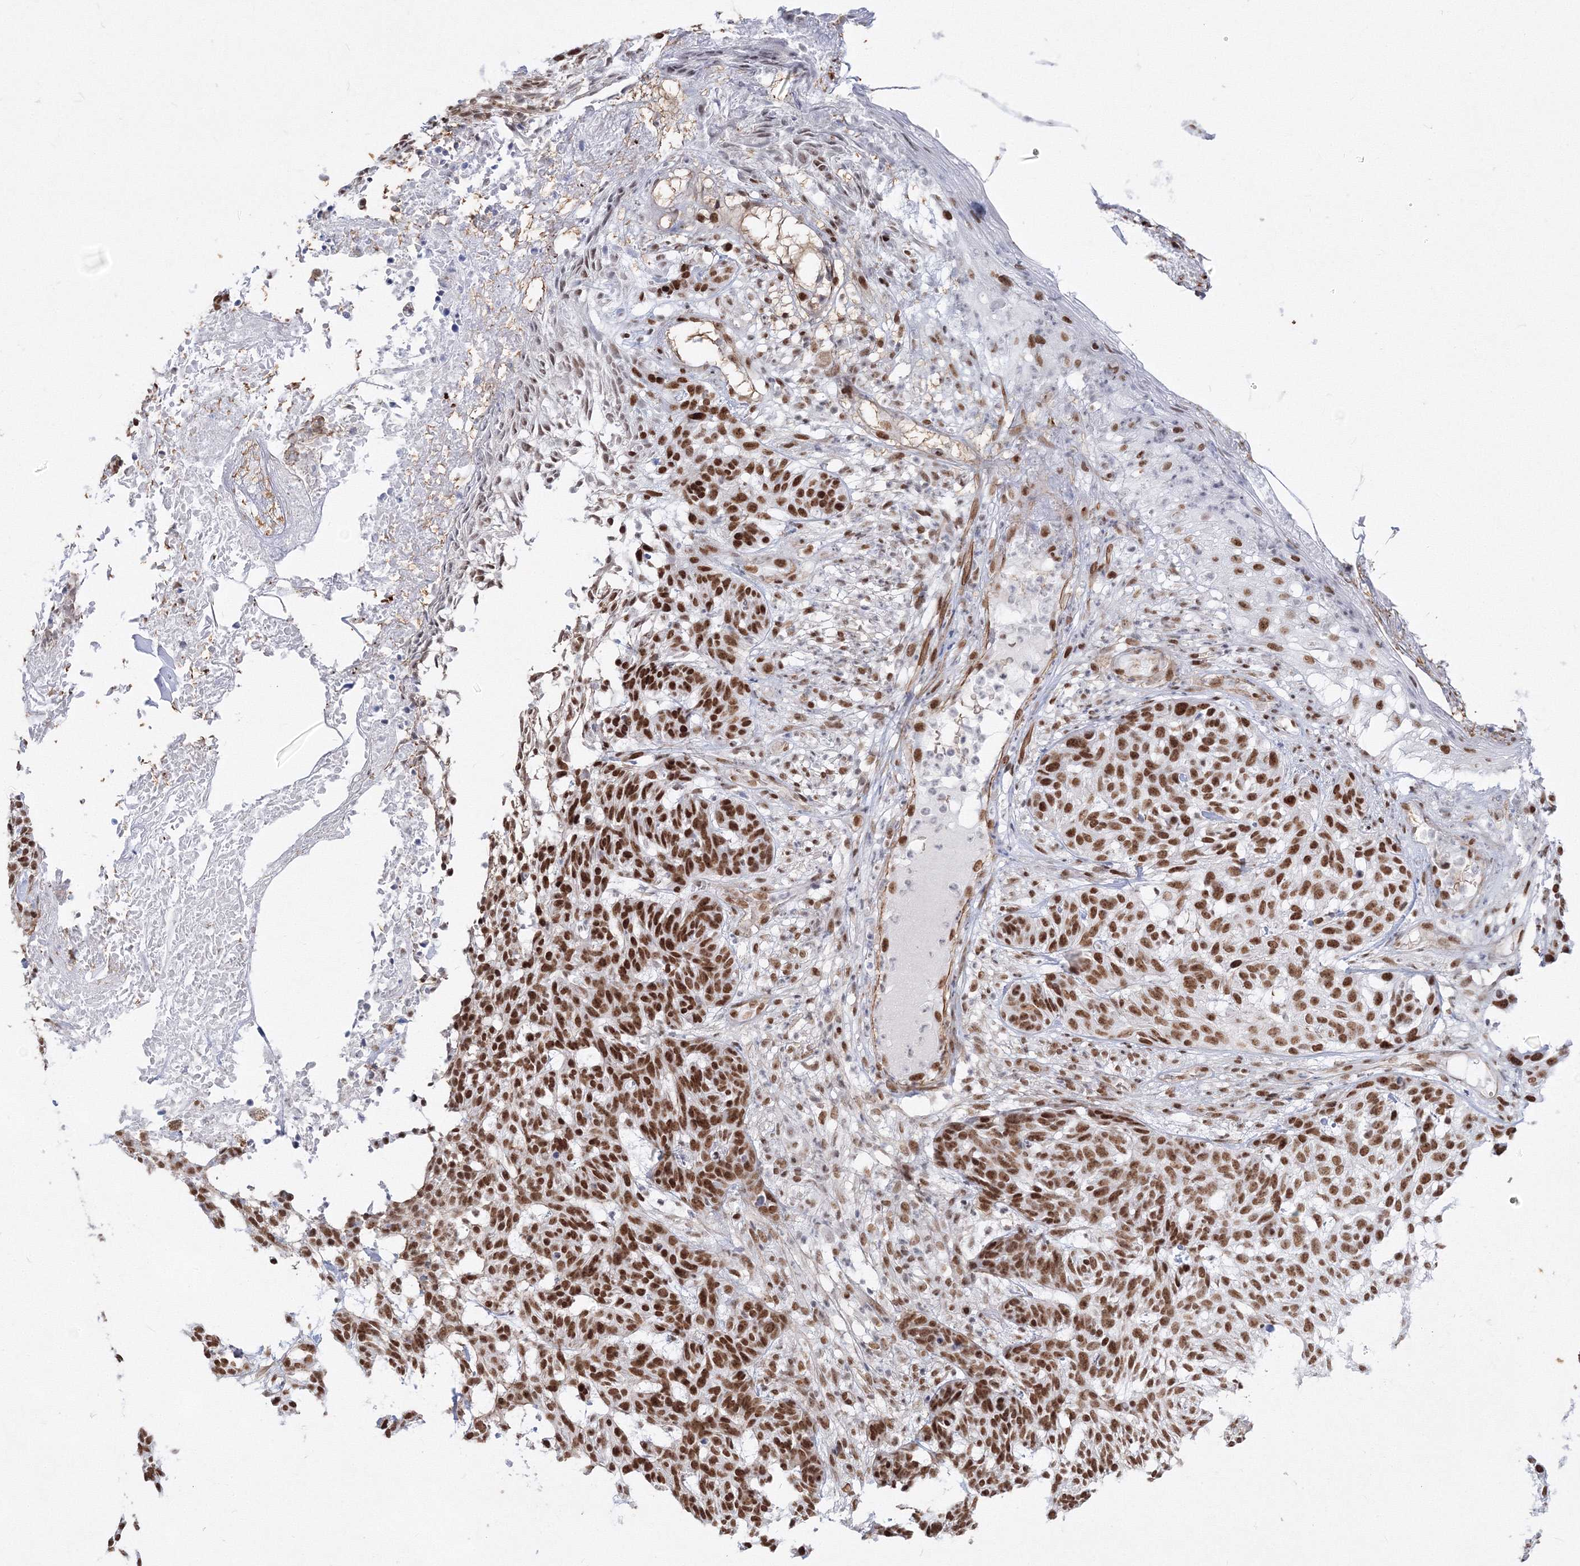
{"staining": {"intensity": "strong", "quantity": ">75%", "location": "nuclear"}, "tissue": "skin cancer", "cell_type": "Tumor cells", "image_type": "cancer", "snomed": [{"axis": "morphology", "description": "Basal cell carcinoma"}, {"axis": "topography", "description": "Skin"}], "caption": "A high-resolution photomicrograph shows immunohistochemistry (IHC) staining of skin cancer, which shows strong nuclear expression in about >75% of tumor cells. Nuclei are stained in blue.", "gene": "ZNF638", "patient": {"sex": "male", "age": 85}}